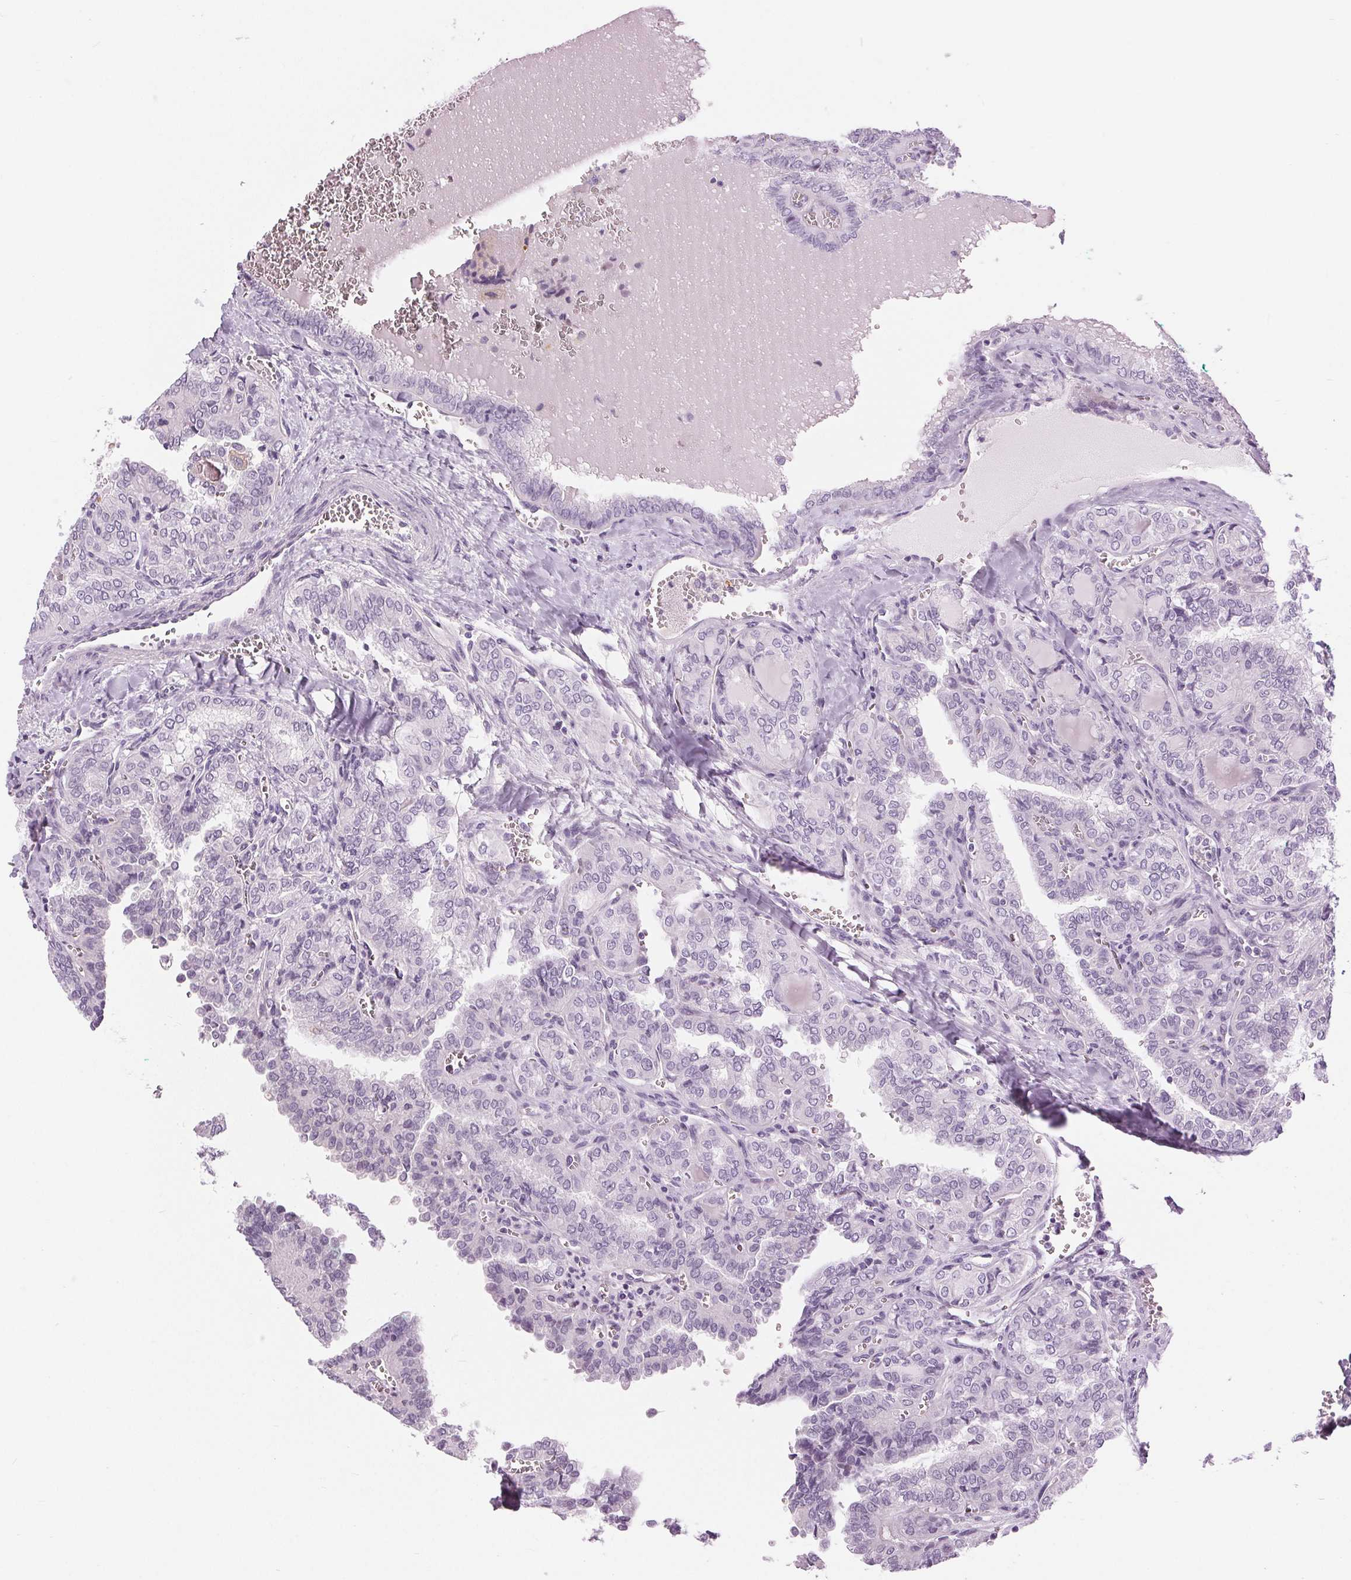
{"staining": {"intensity": "negative", "quantity": "none", "location": "none"}, "tissue": "thyroid cancer", "cell_type": "Tumor cells", "image_type": "cancer", "snomed": [{"axis": "morphology", "description": "Papillary adenocarcinoma, NOS"}, {"axis": "topography", "description": "Thyroid gland"}], "caption": "Photomicrograph shows no significant protein staining in tumor cells of papillary adenocarcinoma (thyroid).", "gene": "MISP", "patient": {"sex": "female", "age": 41}}